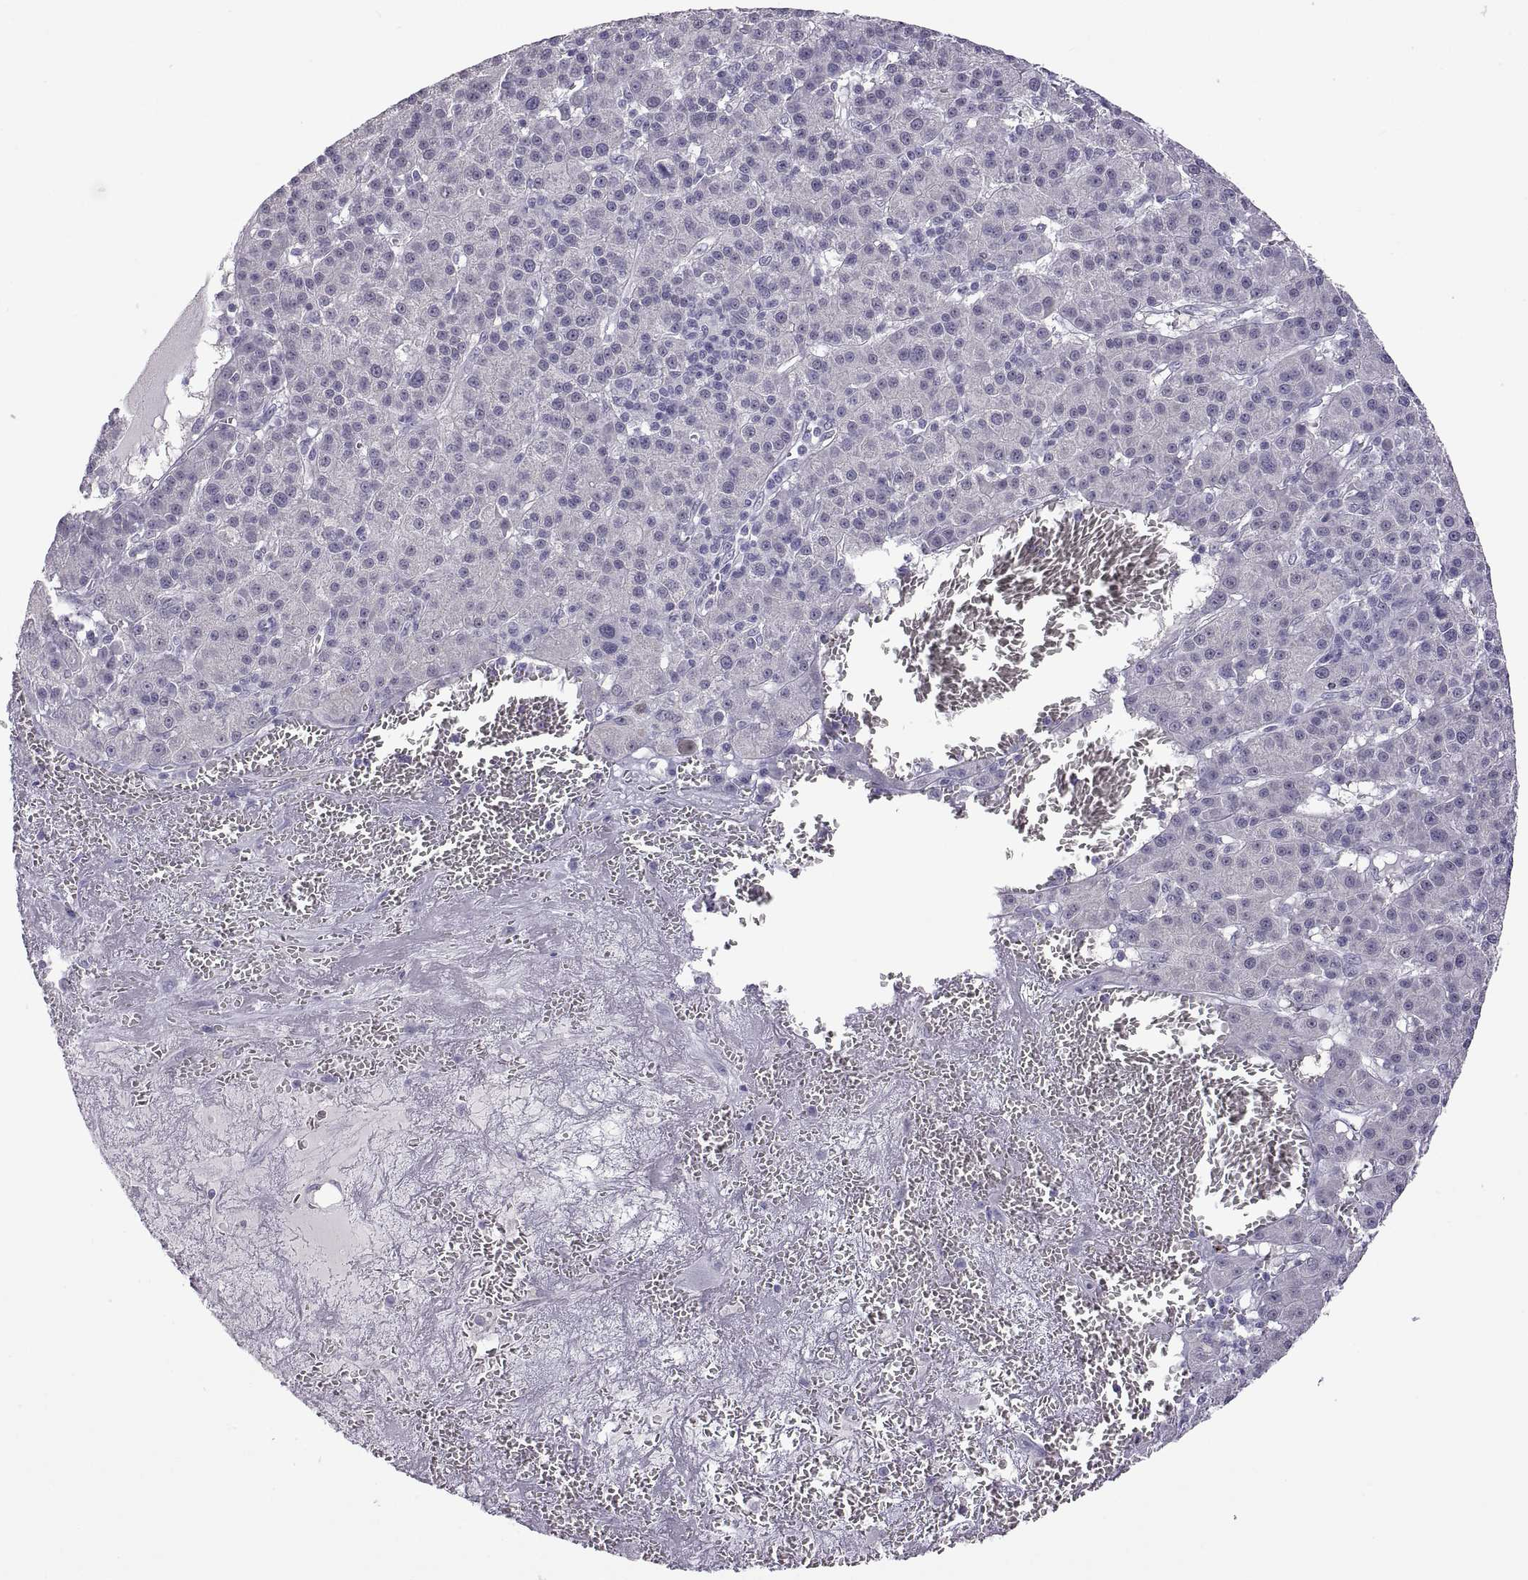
{"staining": {"intensity": "negative", "quantity": "none", "location": "none"}, "tissue": "liver cancer", "cell_type": "Tumor cells", "image_type": "cancer", "snomed": [{"axis": "morphology", "description": "Carcinoma, Hepatocellular, NOS"}, {"axis": "topography", "description": "Liver"}], "caption": "A histopathology image of human hepatocellular carcinoma (liver) is negative for staining in tumor cells.", "gene": "RDM1", "patient": {"sex": "female", "age": 60}}